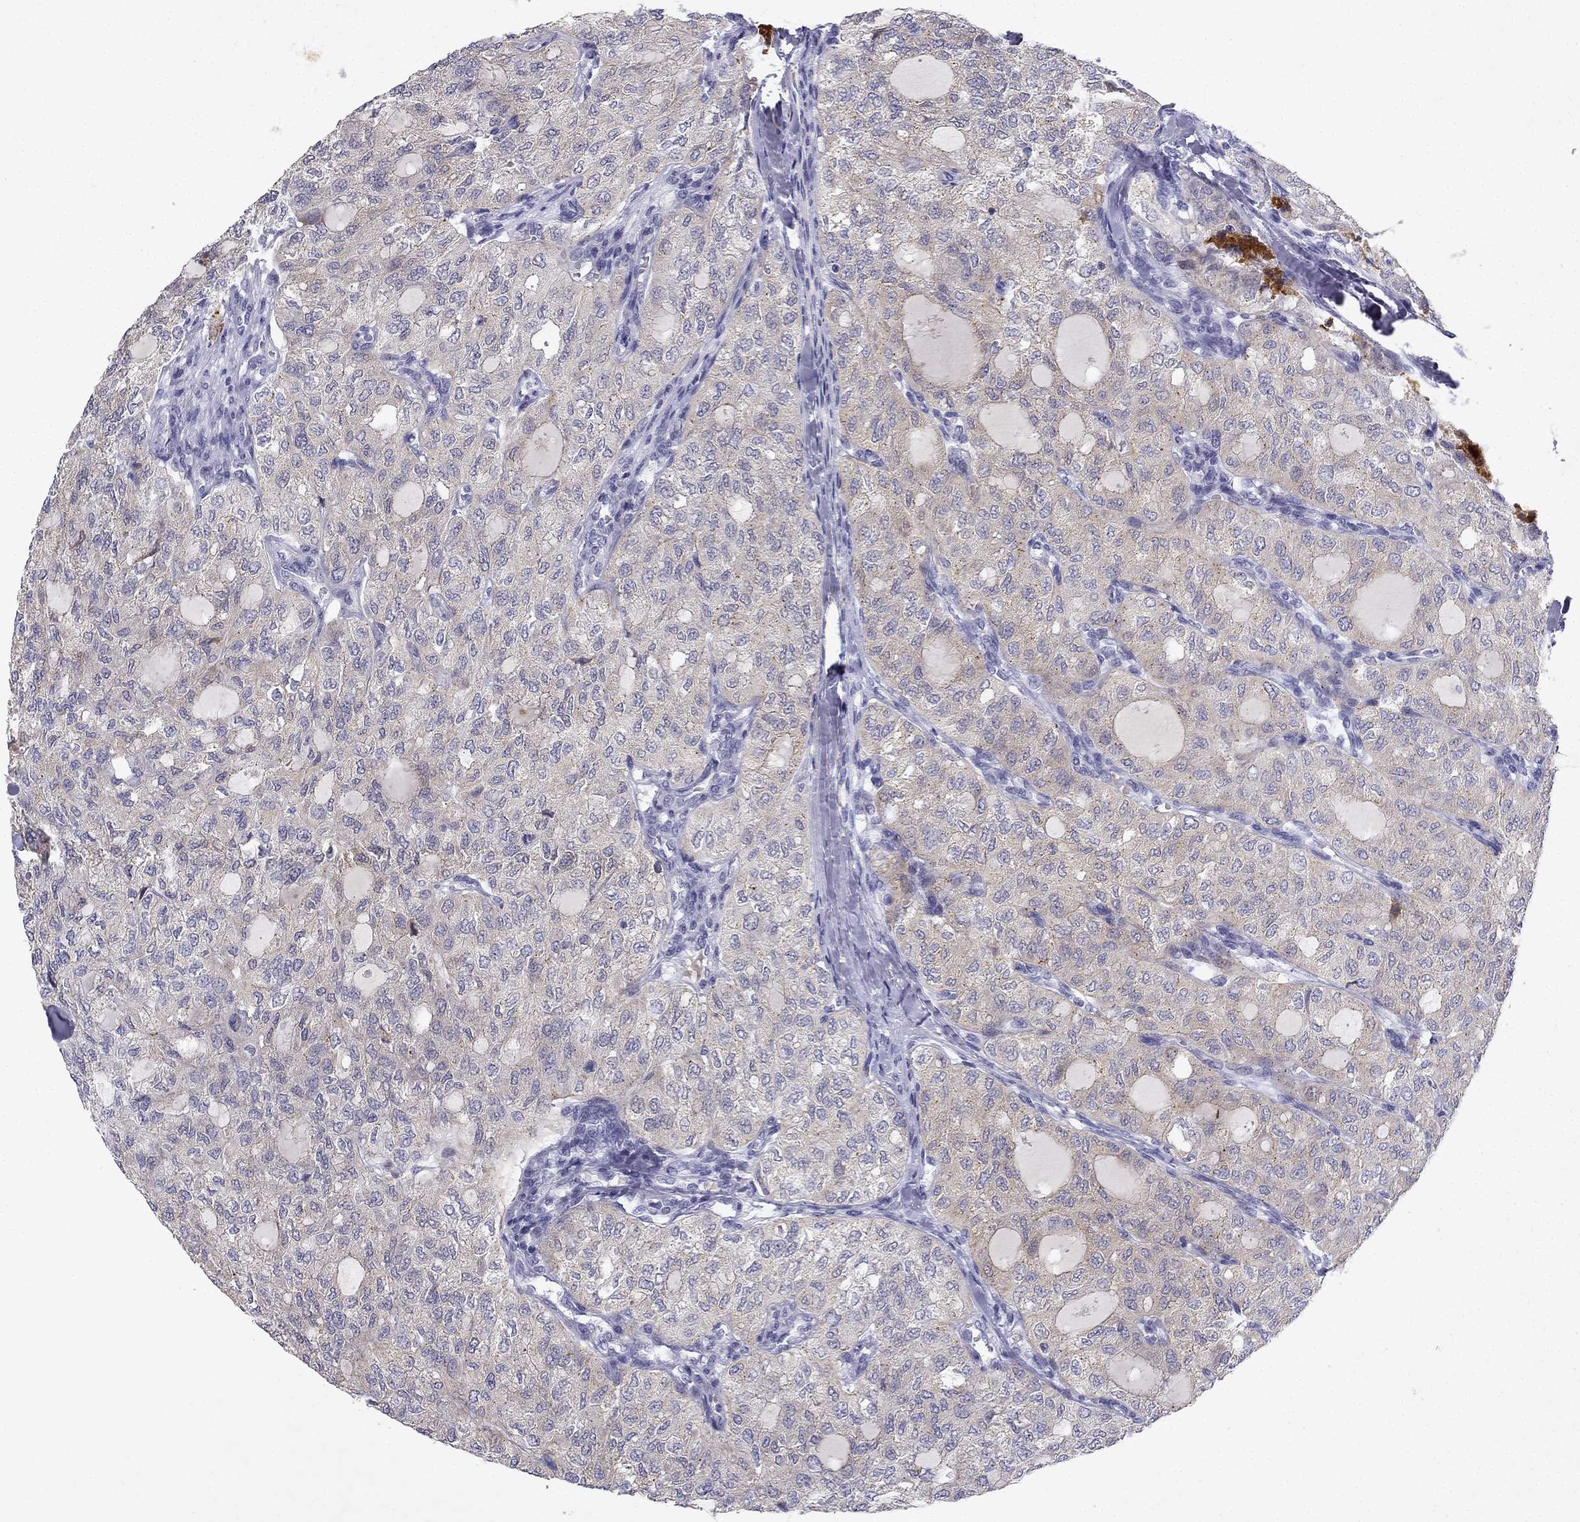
{"staining": {"intensity": "negative", "quantity": "none", "location": "none"}, "tissue": "thyroid cancer", "cell_type": "Tumor cells", "image_type": "cancer", "snomed": [{"axis": "morphology", "description": "Follicular adenoma carcinoma, NOS"}, {"axis": "topography", "description": "Thyroid gland"}], "caption": "Tumor cells are negative for brown protein staining in thyroid cancer (follicular adenoma carcinoma). Brightfield microscopy of immunohistochemistry stained with DAB (3,3'-diaminobenzidine) (brown) and hematoxylin (blue), captured at high magnification.", "gene": "SLC6A4", "patient": {"sex": "male", "age": 75}}